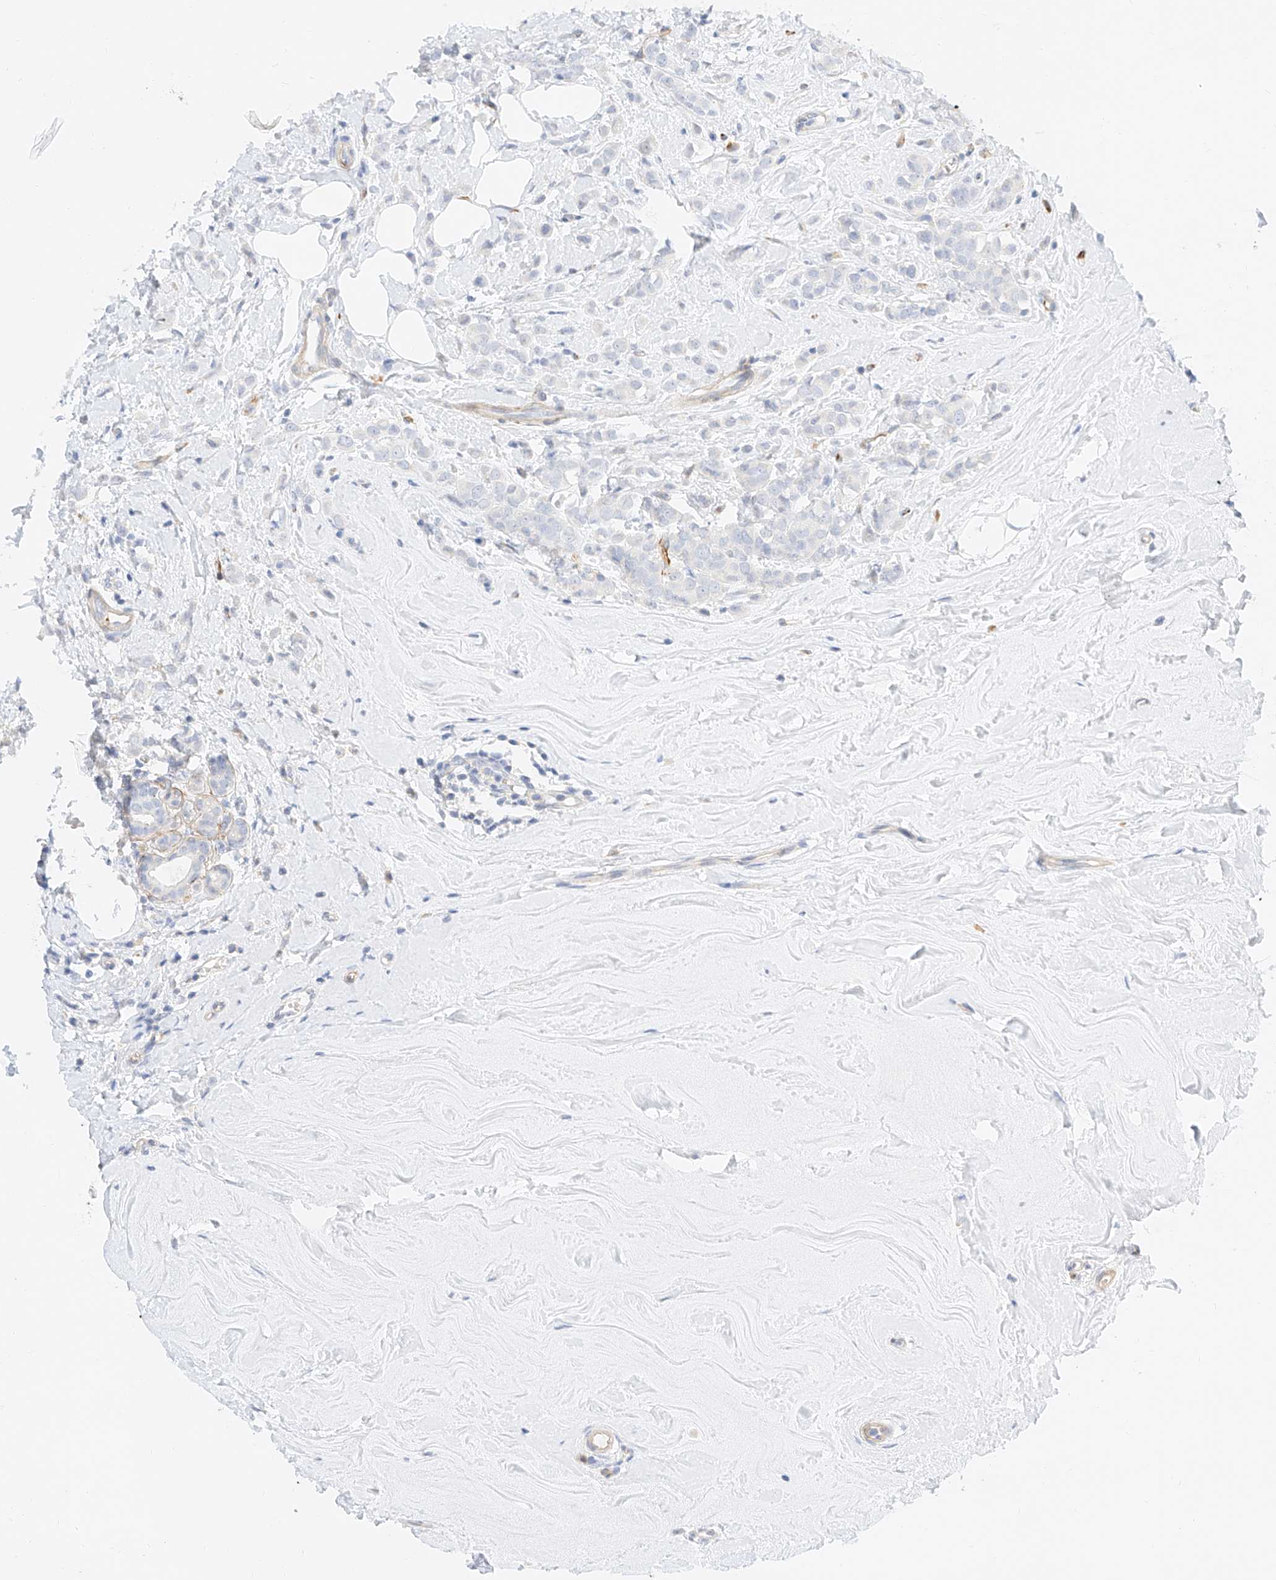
{"staining": {"intensity": "negative", "quantity": "none", "location": "none"}, "tissue": "breast cancer", "cell_type": "Tumor cells", "image_type": "cancer", "snomed": [{"axis": "morphology", "description": "Lobular carcinoma"}, {"axis": "topography", "description": "Breast"}], "caption": "This histopathology image is of breast cancer (lobular carcinoma) stained with IHC to label a protein in brown with the nuclei are counter-stained blue. There is no positivity in tumor cells. (Brightfield microscopy of DAB (3,3'-diaminobenzidine) immunohistochemistry at high magnification).", "gene": "CDCP2", "patient": {"sex": "female", "age": 47}}